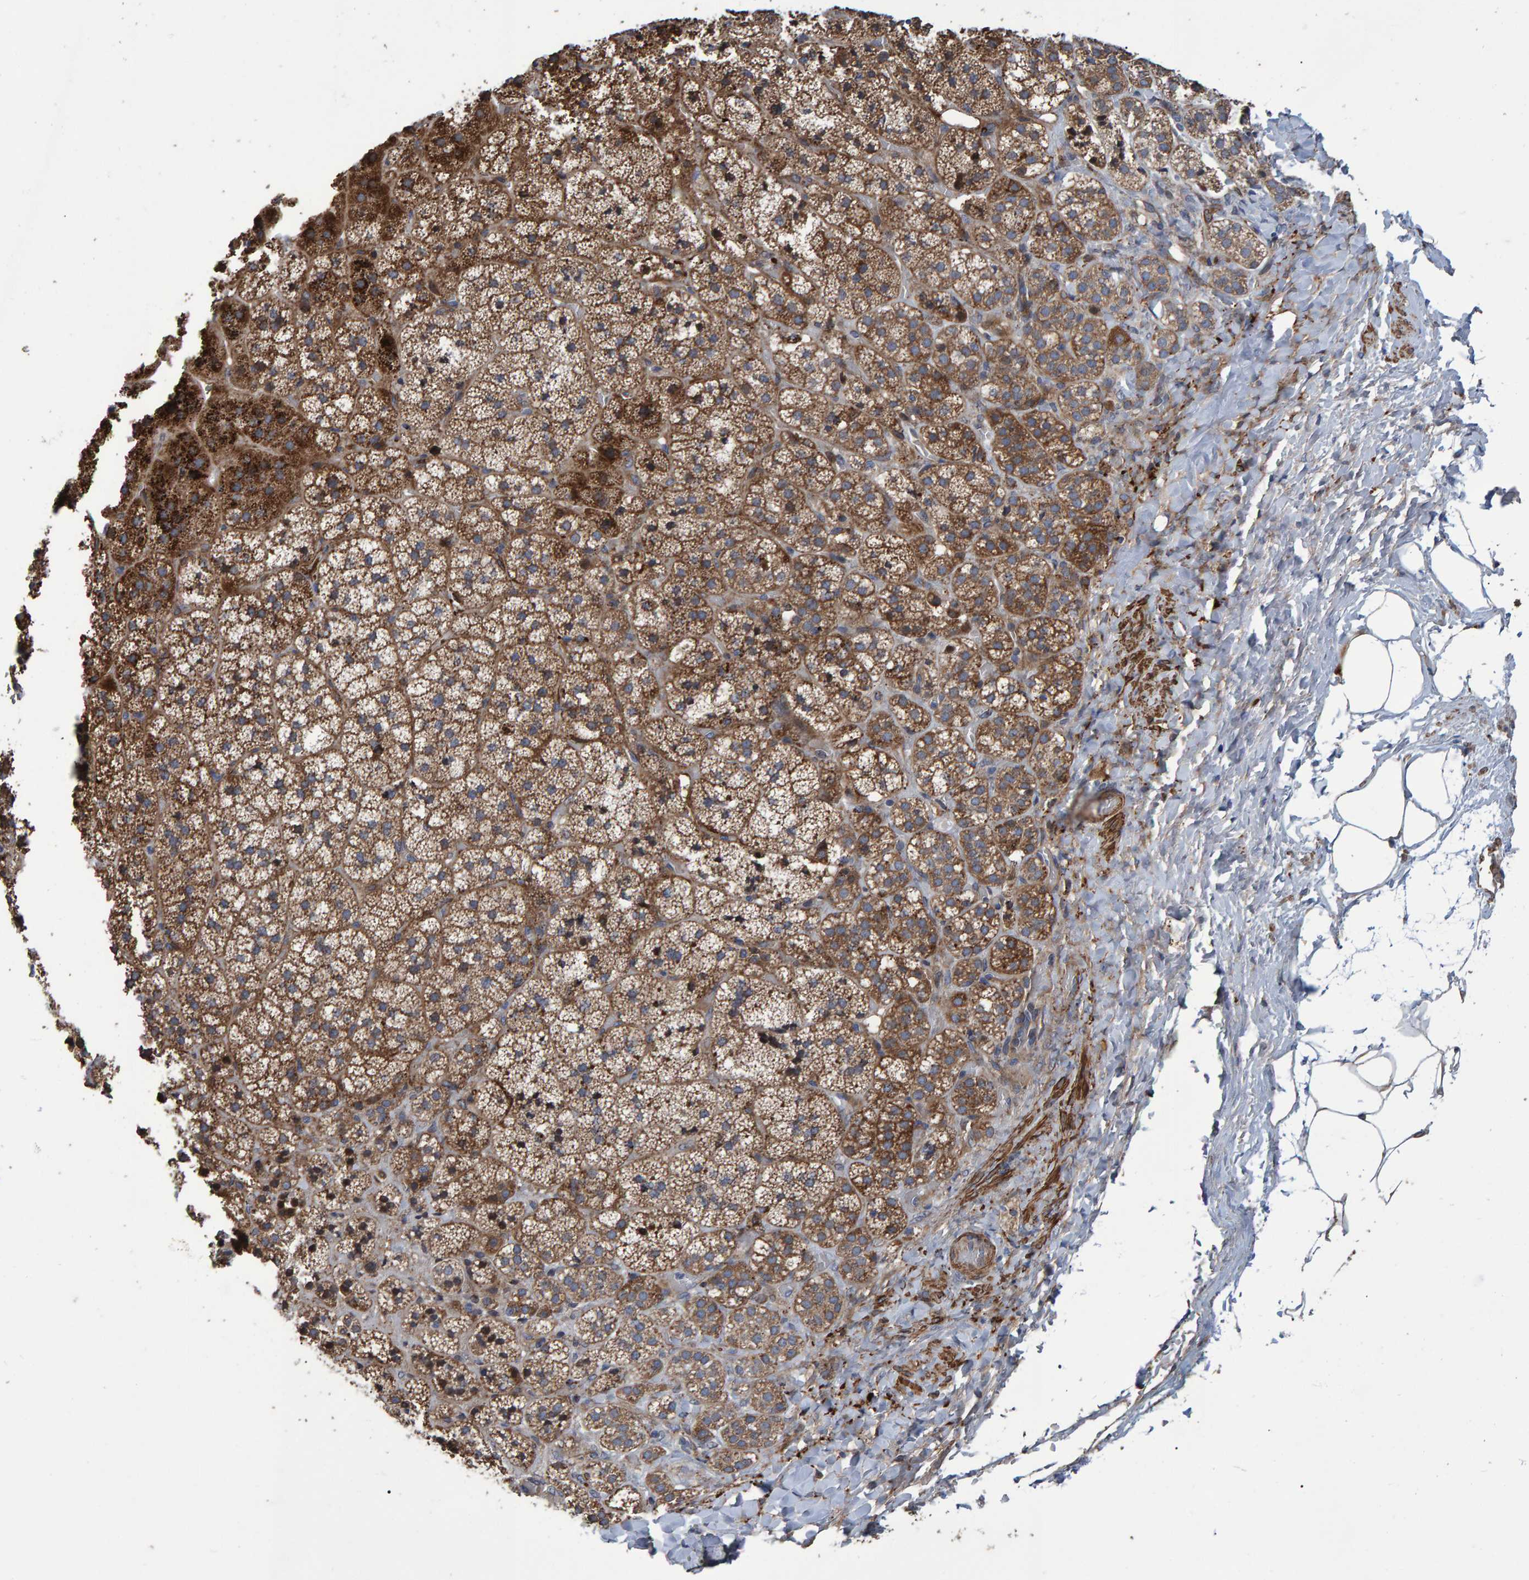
{"staining": {"intensity": "moderate", "quantity": ">75%", "location": "cytoplasmic/membranous"}, "tissue": "adrenal gland", "cell_type": "Glandular cells", "image_type": "normal", "snomed": [{"axis": "morphology", "description": "Normal tissue, NOS"}, {"axis": "topography", "description": "Adrenal gland"}], "caption": "Immunohistochemistry of benign adrenal gland displays medium levels of moderate cytoplasmic/membranous positivity in about >75% of glandular cells.", "gene": "SLIT2", "patient": {"sex": "female", "age": 44}}